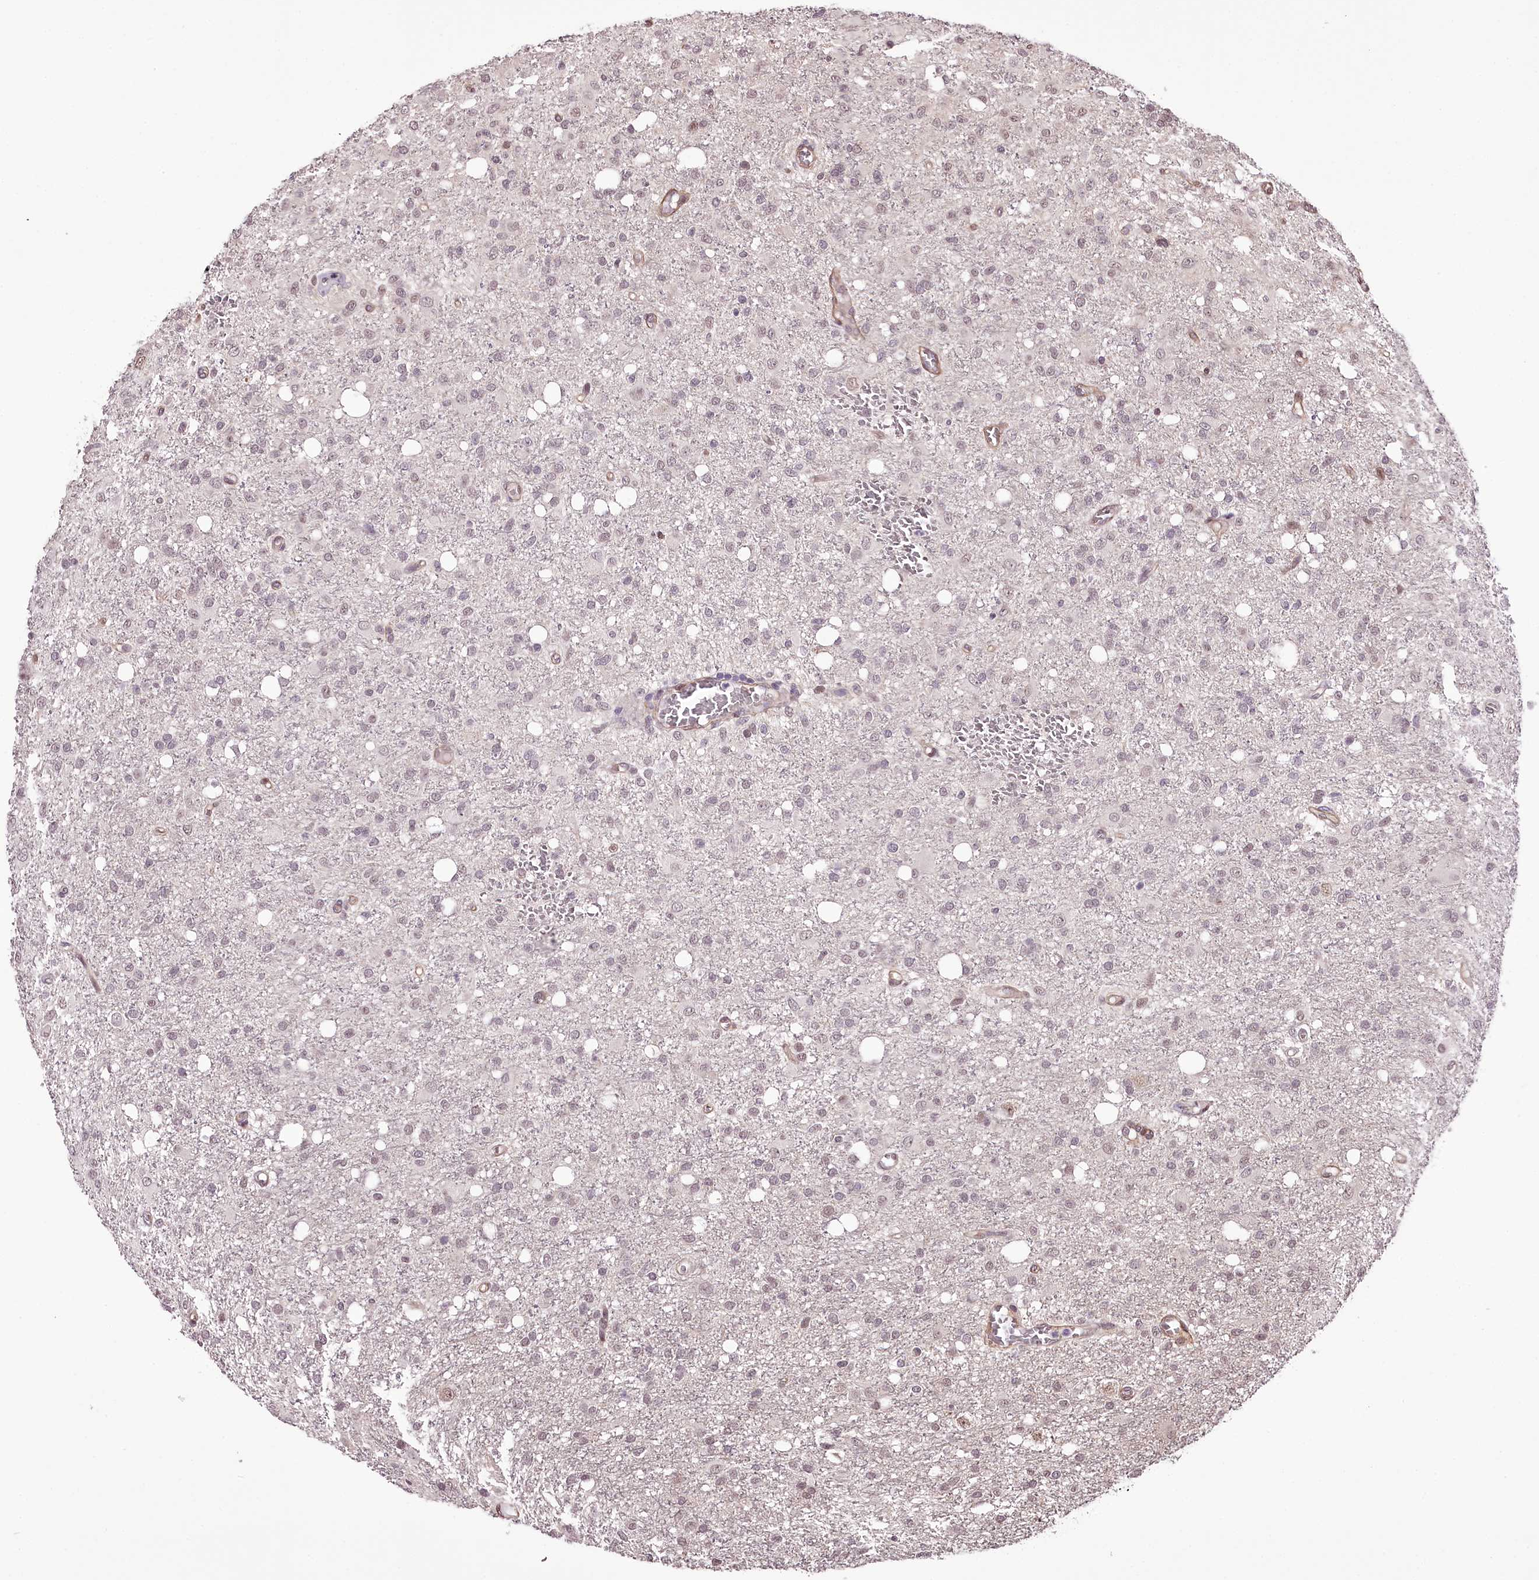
{"staining": {"intensity": "weak", "quantity": "<25%", "location": "nuclear"}, "tissue": "glioma", "cell_type": "Tumor cells", "image_type": "cancer", "snomed": [{"axis": "morphology", "description": "Glioma, malignant, High grade"}, {"axis": "topography", "description": "Brain"}], "caption": "High magnification brightfield microscopy of malignant glioma (high-grade) stained with DAB (brown) and counterstained with hematoxylin (blue): tumor cells show no significant staining.", "gene": "TTC33", "patient": {"sex": "female", "age": 59}}